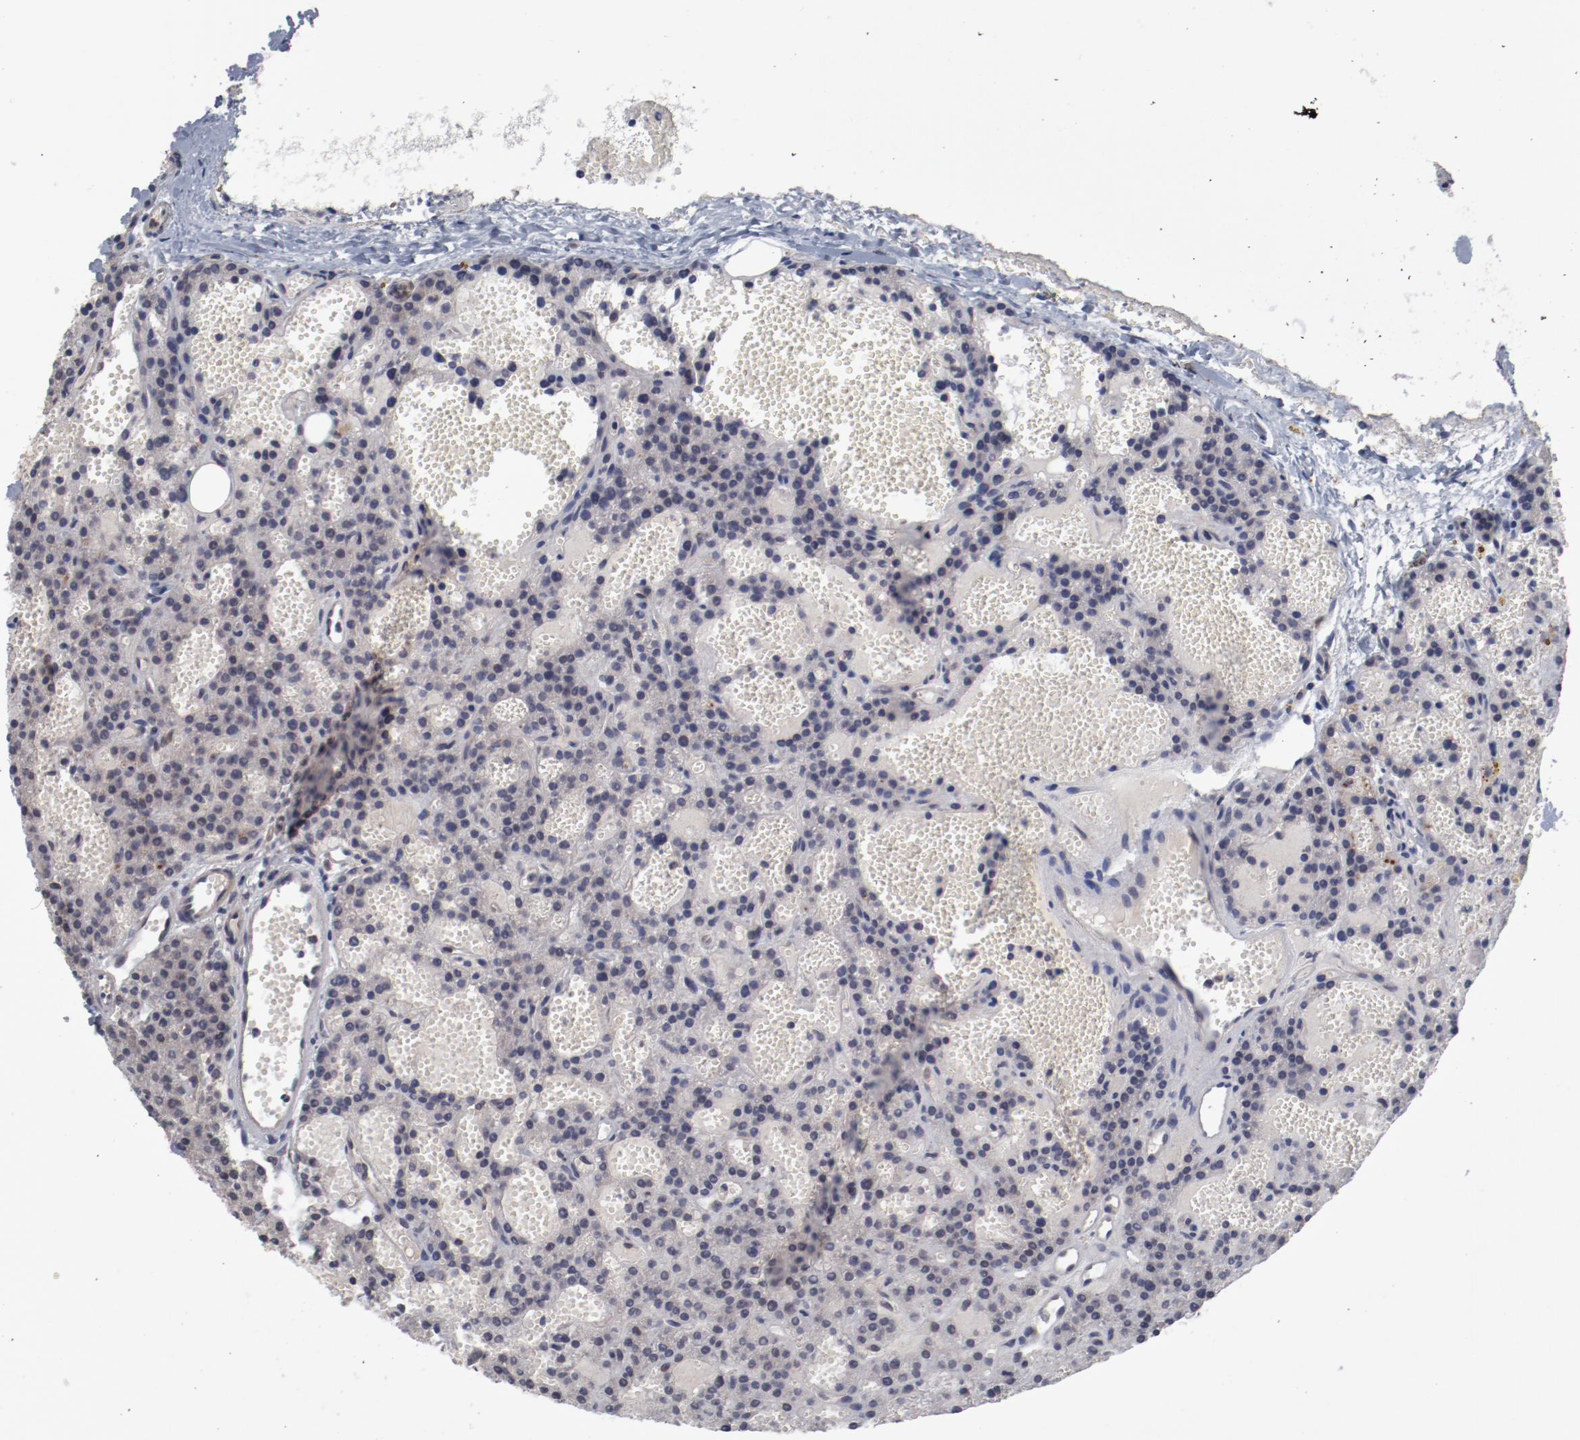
{"staining": {"intensity": "negative", "quantity": "none", "location": "none"}, "tissue": "parathyroid gland", "cell_type": "Glandular cells", "image_type": "normal", "snomed": [{"axis": "morphology", "description": "Normal tissue, NOS"}, {"axis": "topography", "description": "Parathyroid gland"}], "caption": "An IHC histopathology image of unremarkable parathyroid gland is shown. There is no staining in glandular cells of parathyroid gland.", "gene": "CBL", "patient": {"sex": "male", "age": 25}}